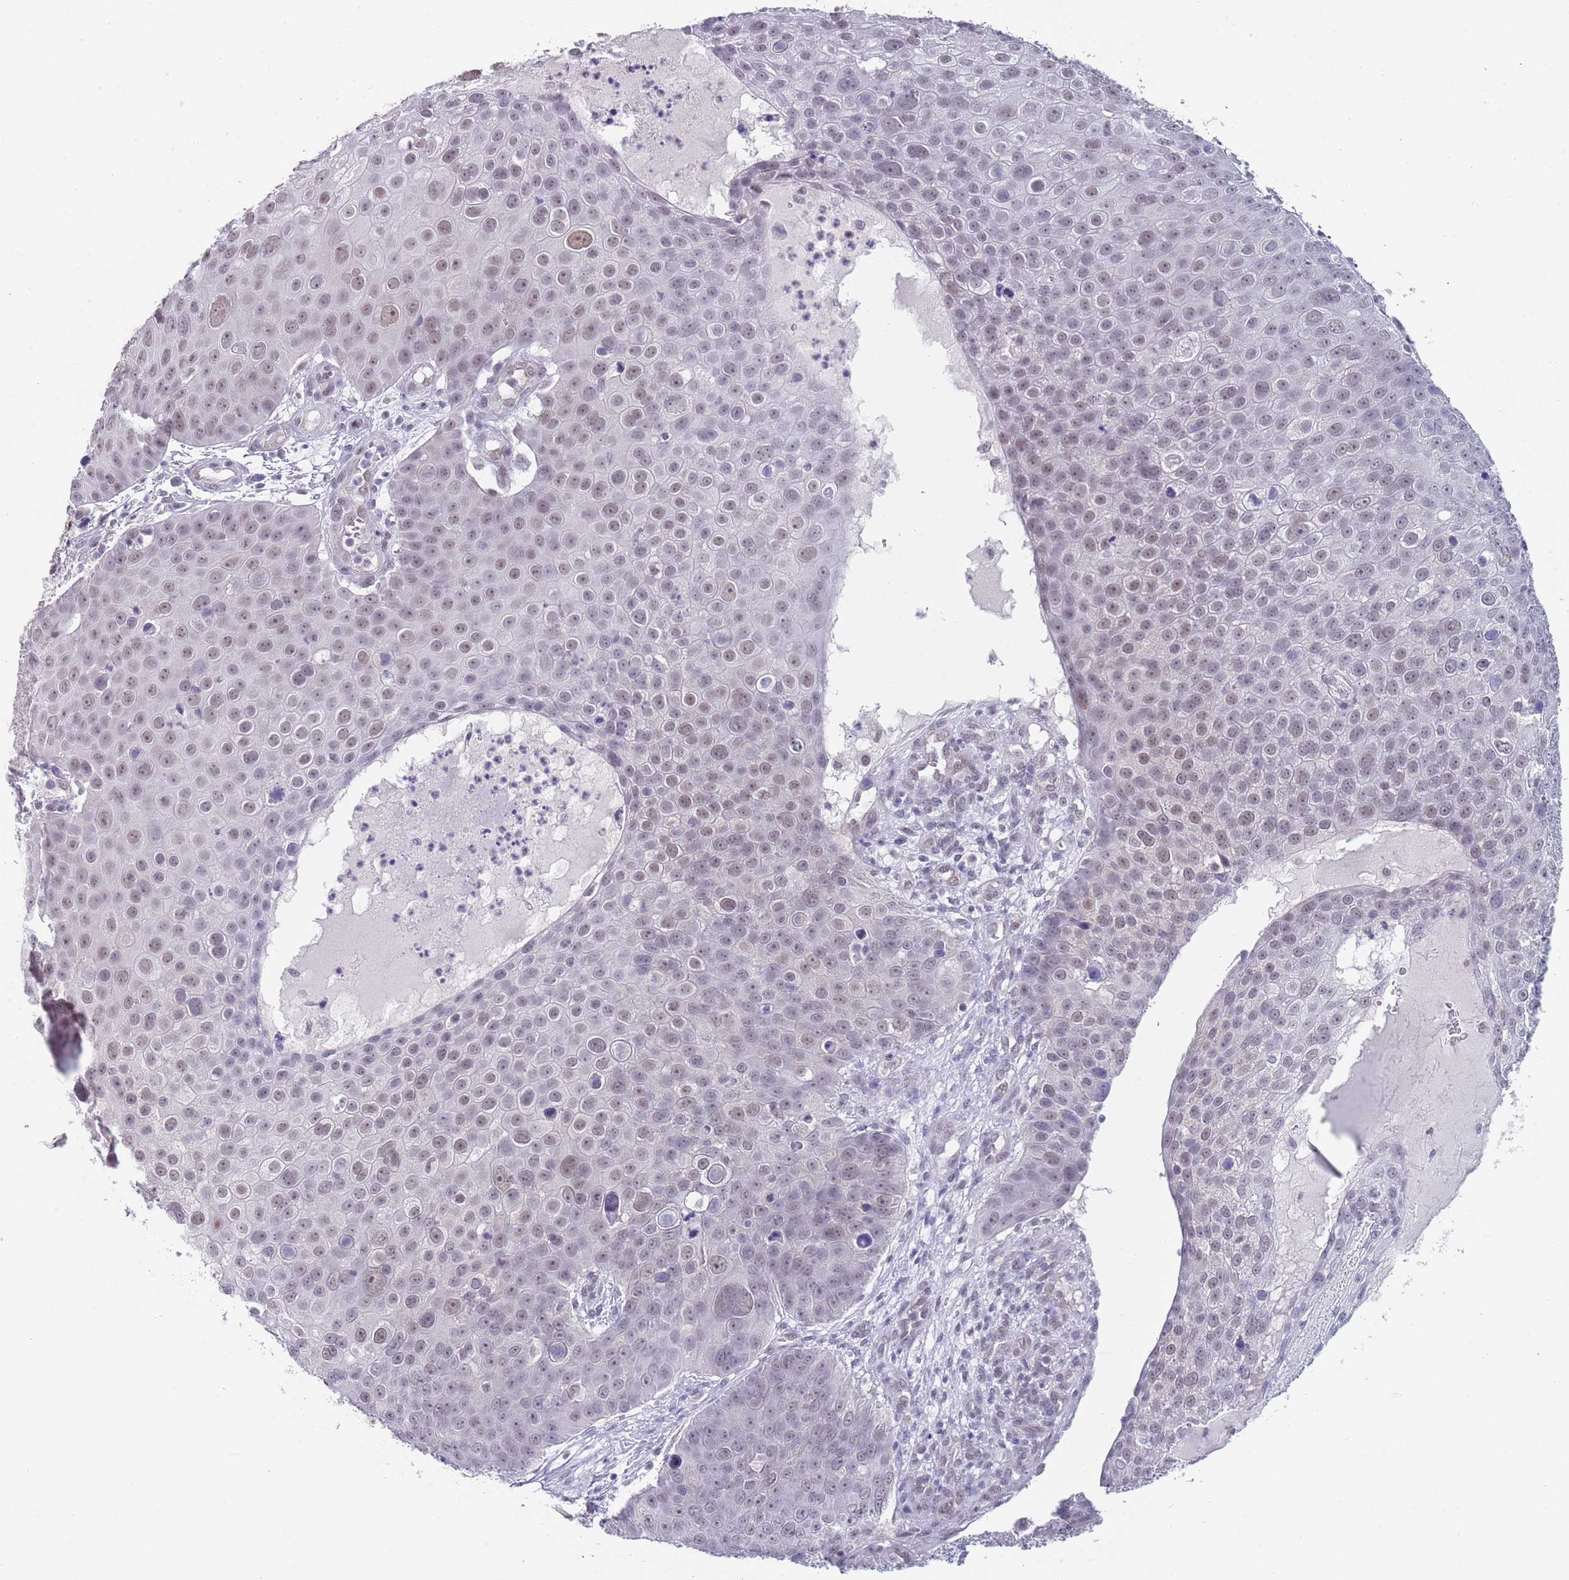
{"staining": {"intensity": "weak", "quantity": "<25%", "location": "nuclear"}, "tissue": "skin cancer", "cell_type": "Tumor cells", "image_type": "cancer", "snomed": [{"axis": "morphology", "description": "Squamous cell carcinoma, NOS"}, {"axis": "topography", "description": "Skin"}], "caption": "Tumor cells show no significant expression in skin squamous cell carcinoma.", "gene": "SEPHS2", "patient": {"sex": "male", "age": 71}}